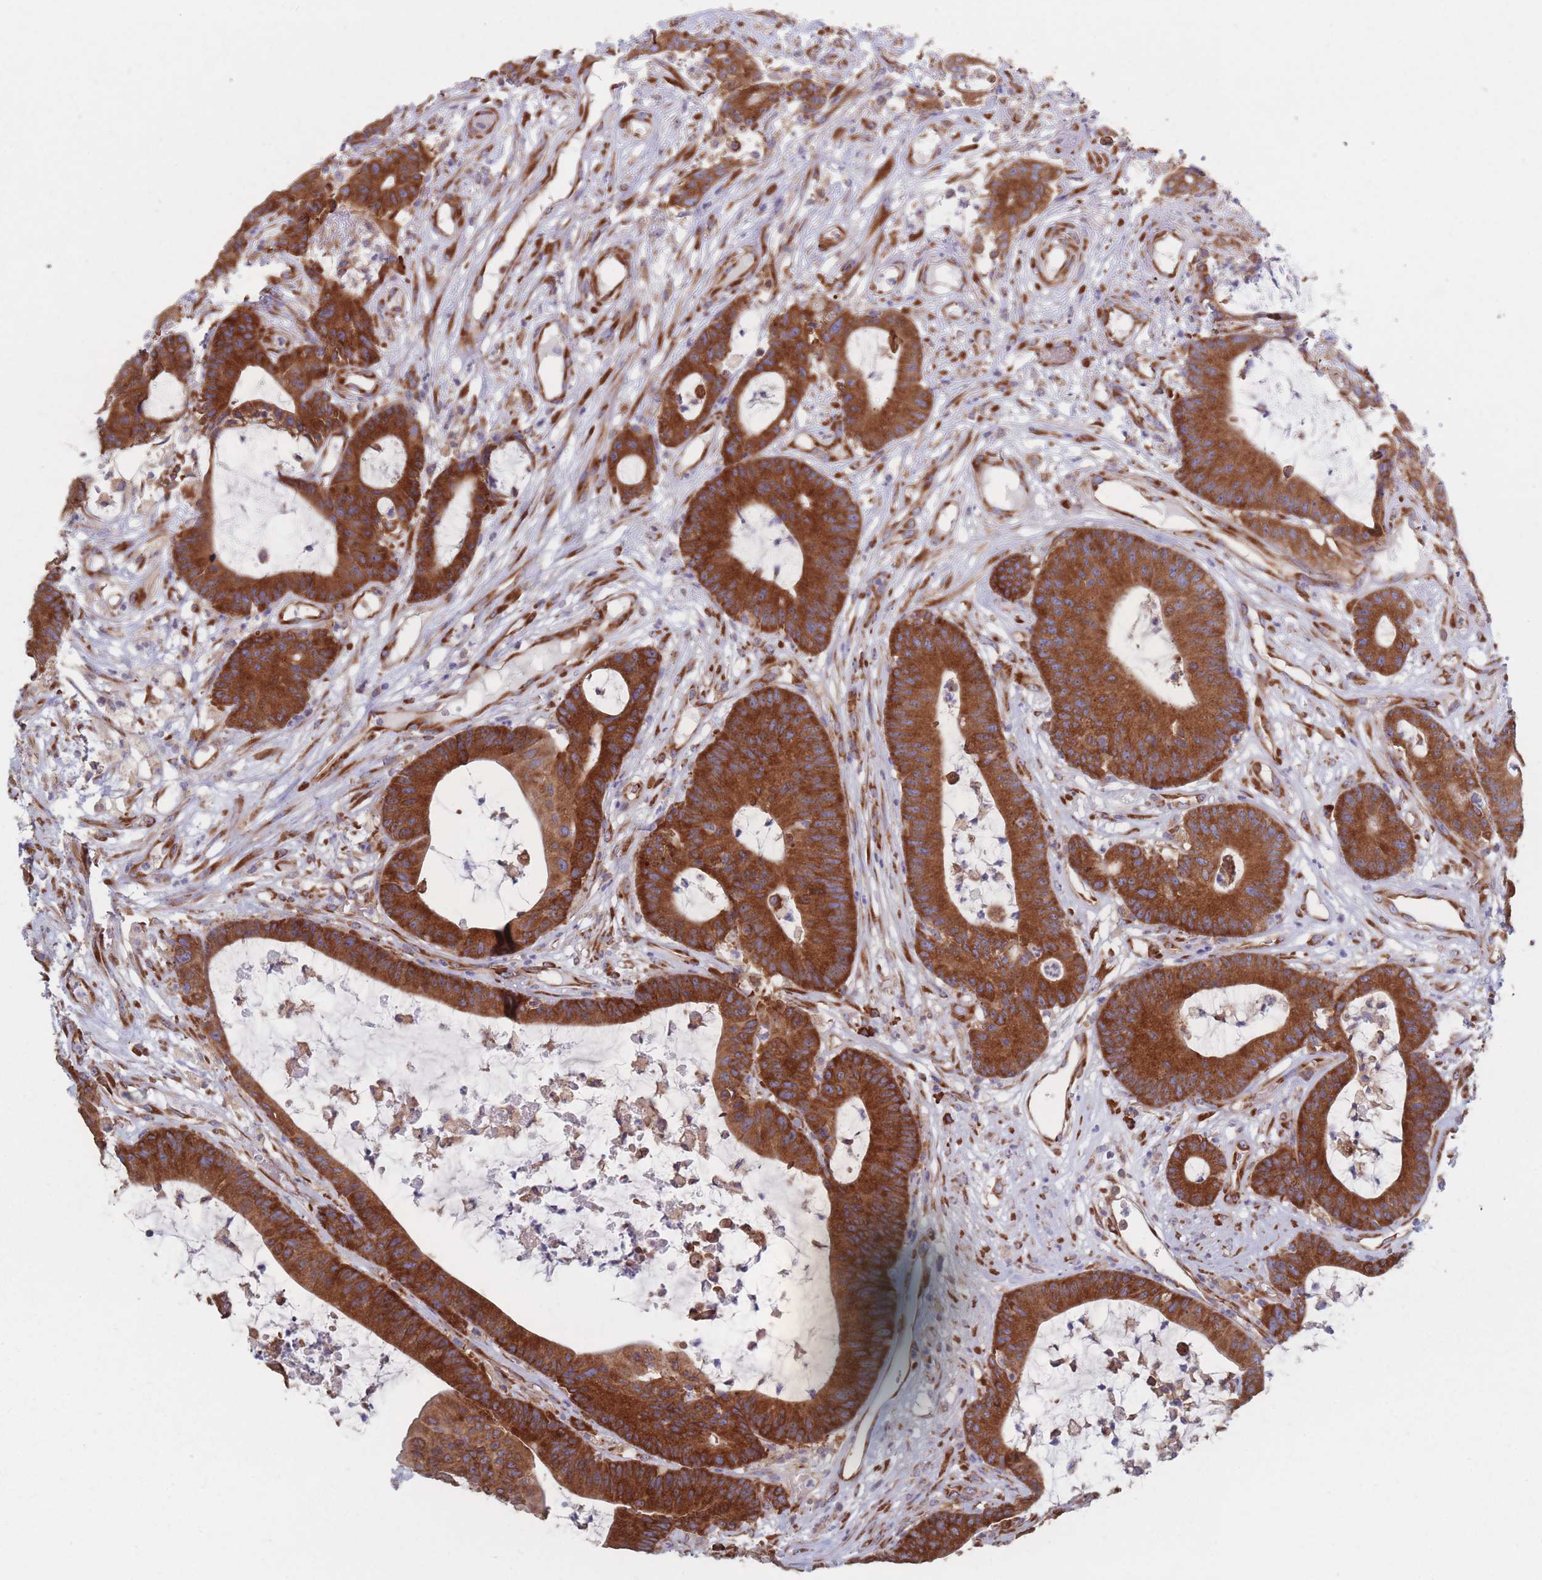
{"staining": {"intensity": "strong", "quantity": ">75%", "location": "cytoplasmic/membranous"}, "tissue": "colorectal cancer", "cell_type": "Tumor cells", "image_type": "cancer", "snomed": [{"axis": "morphology", "description": "Adenocarcinoma, NOS"}, {"axis": "topography", "description": "Colon"}], "caption": "Immunohistochemistry staining of colorectal adenocarcinoma, which reveals high levels of strong cytoplasmic/membranous positivity in approximately >75% of tumor cells indicating strong cytoplasmic/membranous protein expression. The staining was performed using DAB (3,3'-diaminobenzidine) (brown) for protein detection and nuclei were counterstained in hematoxylin (blue).", "gene": "EEF1B2", "patient": {"sex": "female", "age": 84}}